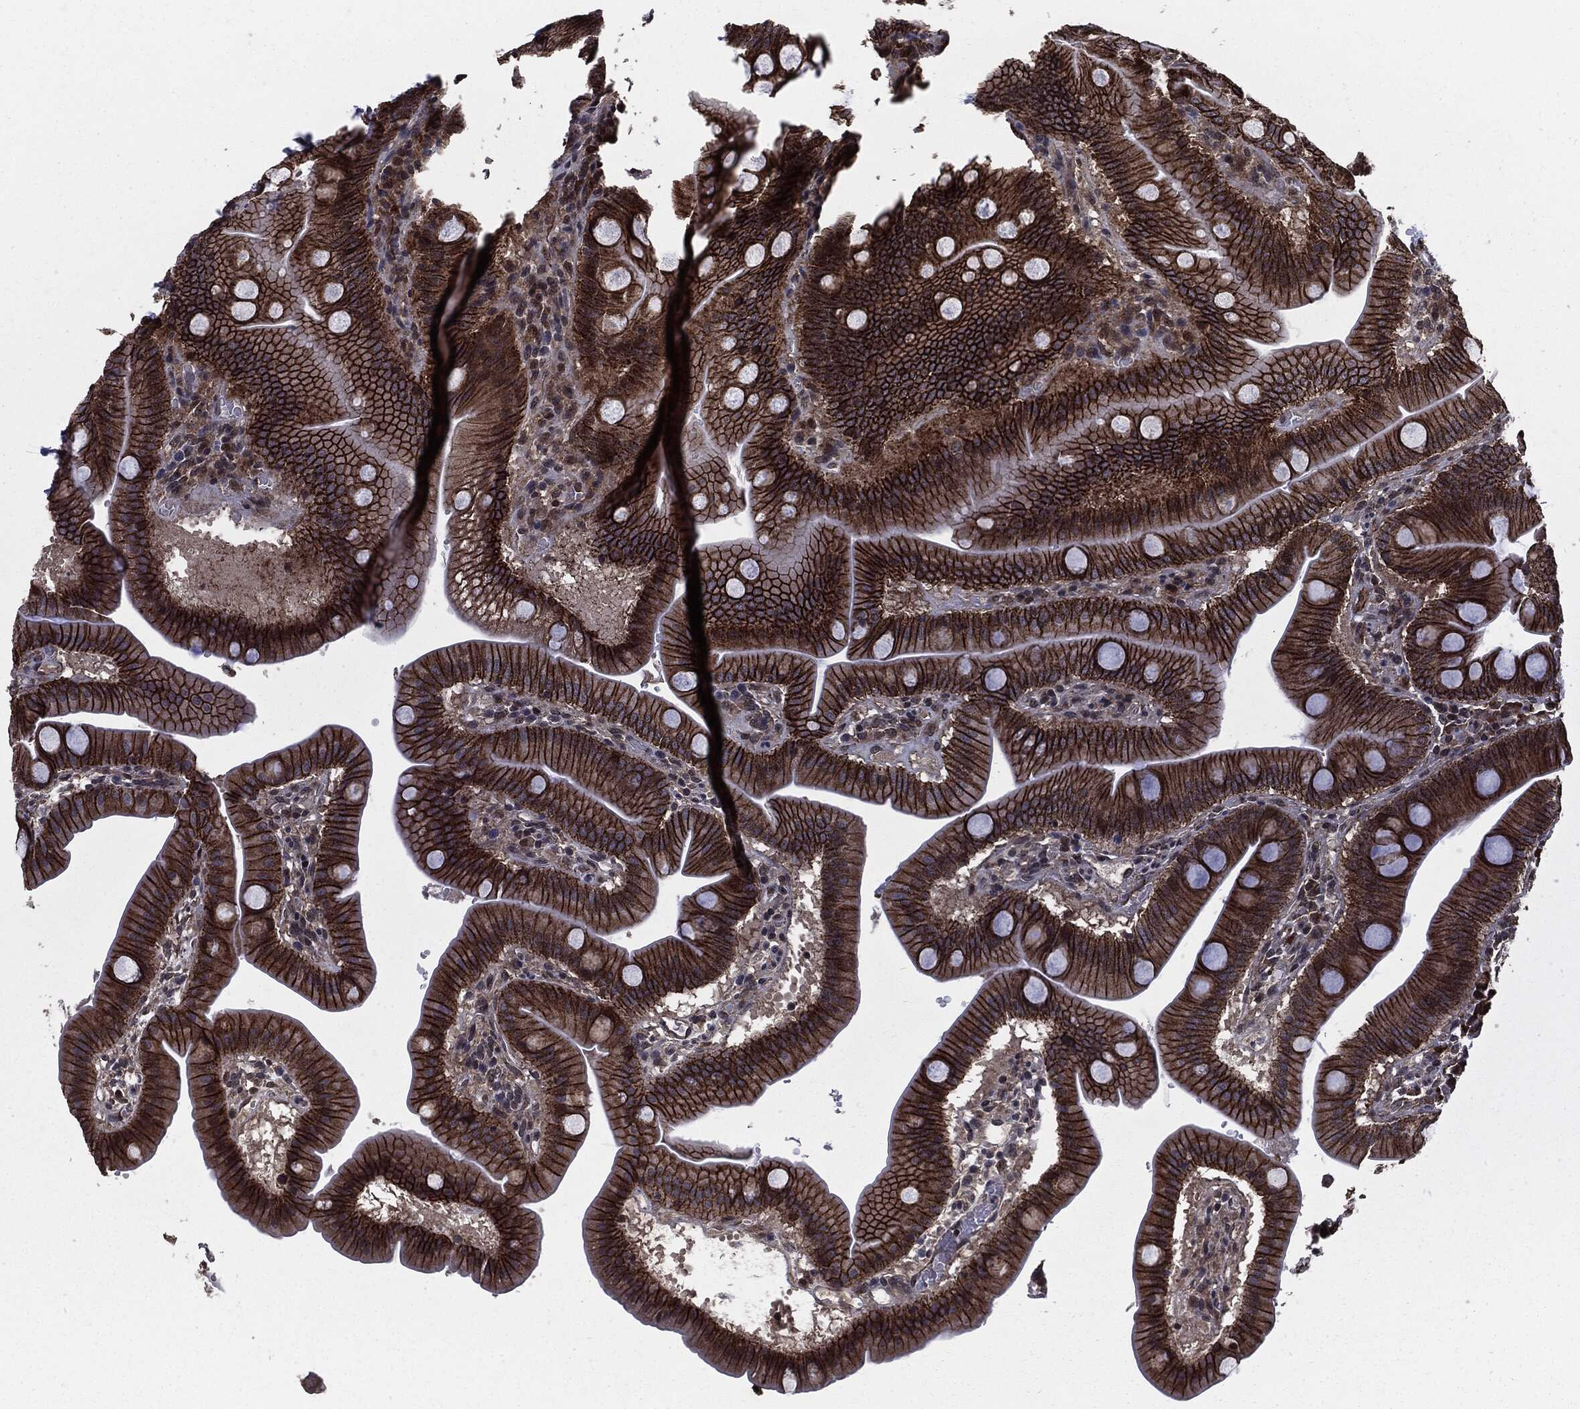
{"staining": {"intensity": "strong", "quantity": ">75%", "location": "cytoplasmic/membranous"}, "tissue": "duodenum", "cell_type": "Glandular cells", "image_type": "normal", "snomed": [{"axis": "morphology", "description": "Normal tissue, NOS"}, {"axis": "topography", "description": "Duodenum"}], "caption": "Immunohistochemical staining of normal human duodenum demonstrates high levels of strong cytoplasmic/membranous expression in about >75% of glandular cells.", "gene": "PTPA", "patient": {"sex": "male", "age": 59}}